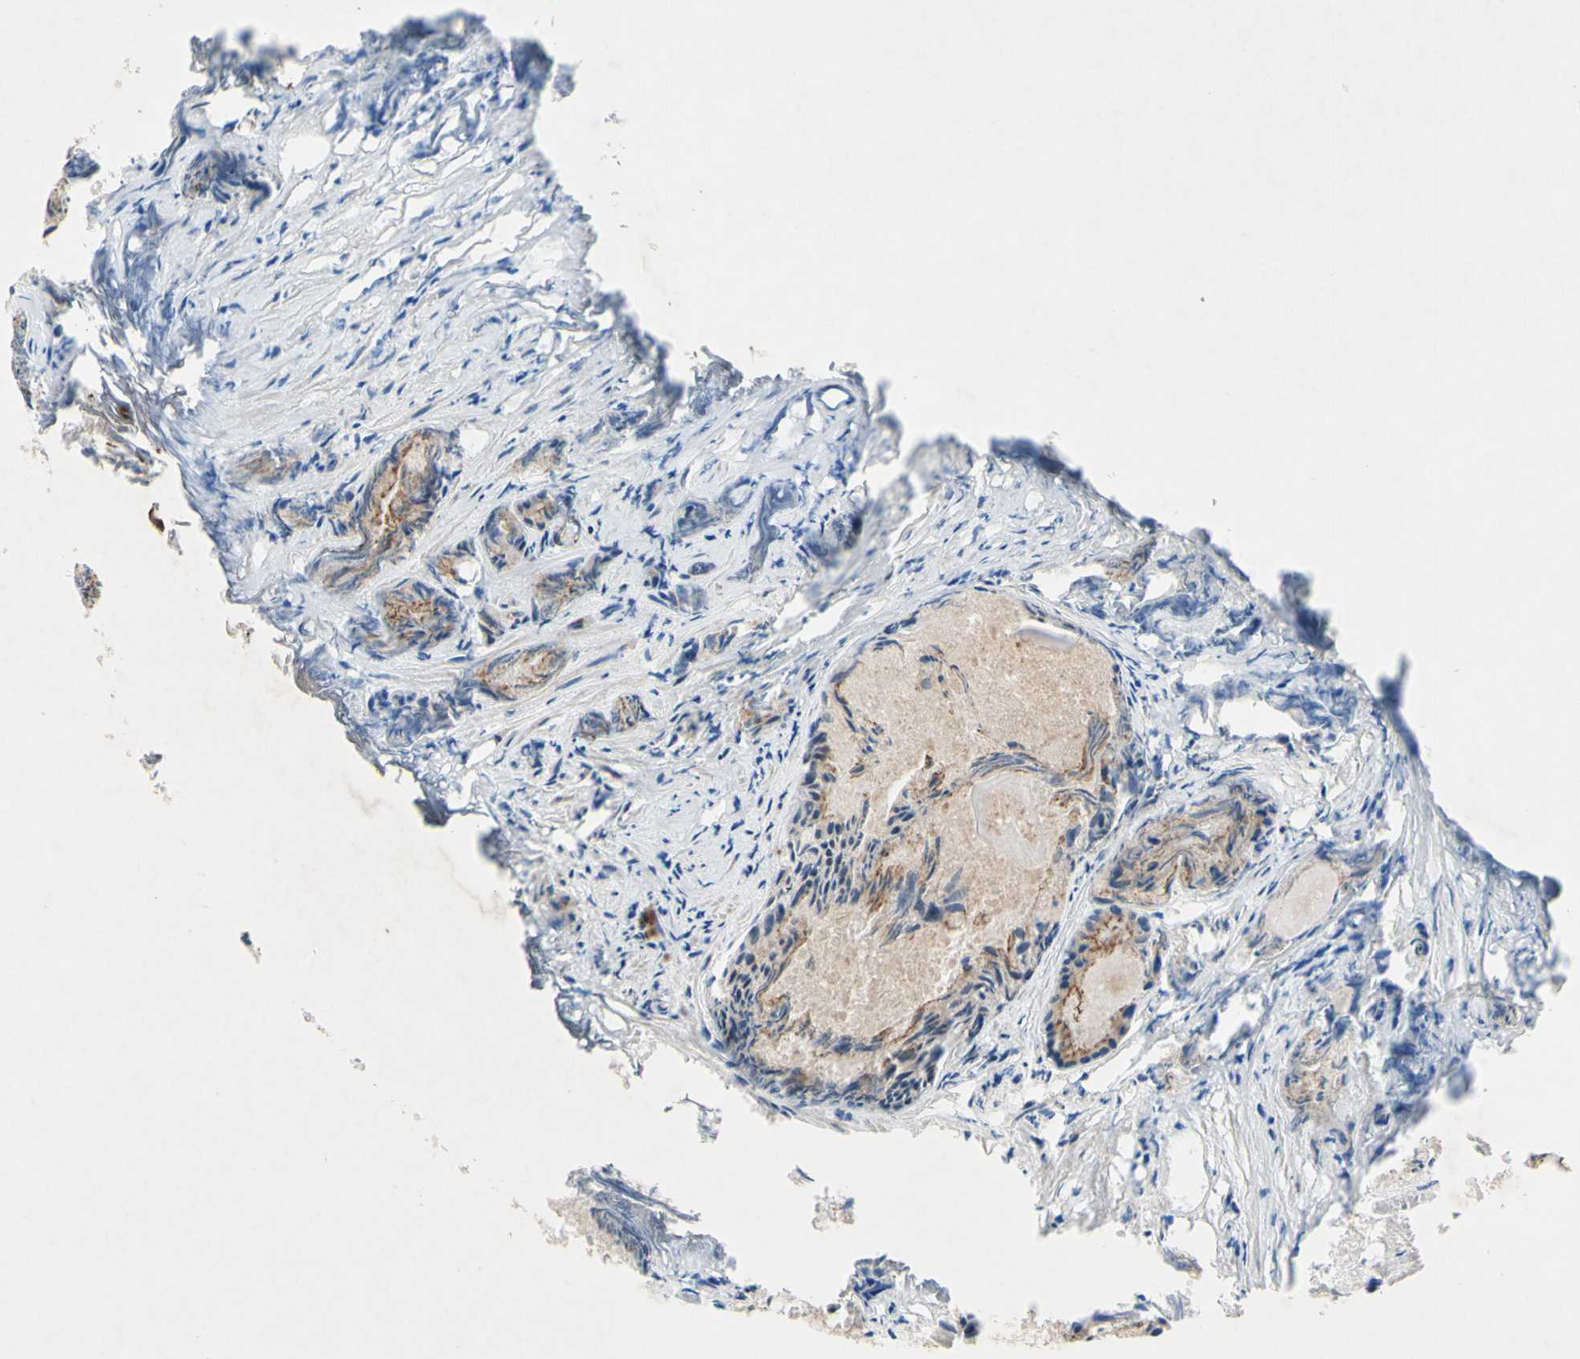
{"staining": {"intensity": "moderate", "quantity": ">75%", "location": "cytoplasmic/membranous"}, "tissue": "prostate cancer", "cell_type": "Tumor cells", "image_type": "cancer", "snomed": [{"axis": "morphology", "description": "Adenocarcinoma, Low grade"}, {"axis": "topography", "description": "Prostate"}], "caption": "Human prostate cancer stained with a brown dye displays moderate cytoplasmic/membranous positive positivity in about >75% of tumor cells.", "gene": "CDCP1", "patient": {"sex": "male", "age": 72}}